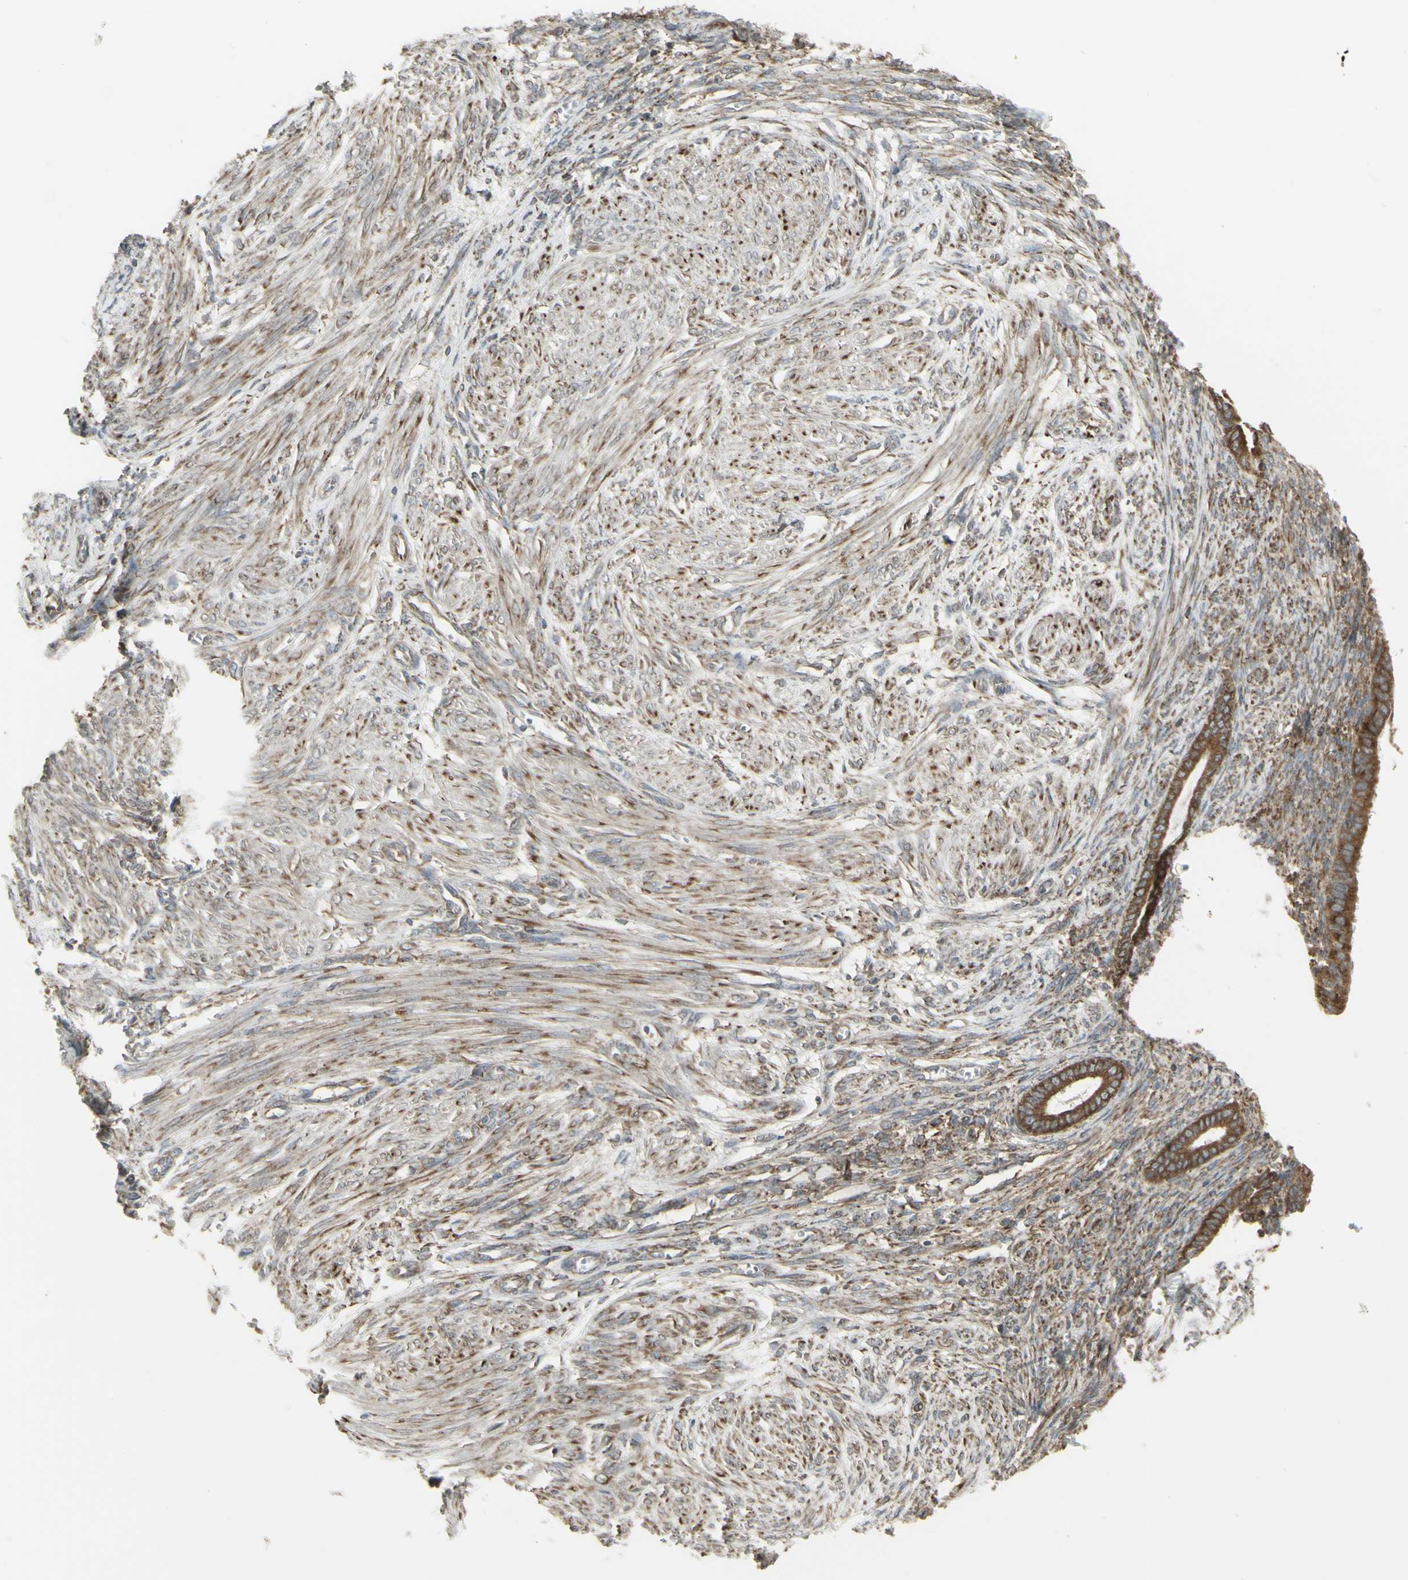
{"staining": {"intensity": "moderate", "quantity": "25%-75%", "location": "cytoplasmic/membranous"}, "tissue": "endometrium", "cell_type": "Cells in endometrial stroma", "image_type": "normal", "snomed": [{"axis": "morphology", "description": "Normal tissue, NOS"}, {"axis": "topography", "description": "Endometrium"}], "caption": "IHC of benign human endometrium demonstrates medium levels of moderate cytoplasmic/membranous staining in approximately 25%-75% of cells in endometrial stroma.", "gene": "FKBP3", "patient": {"sex": "female", "age": 72}}